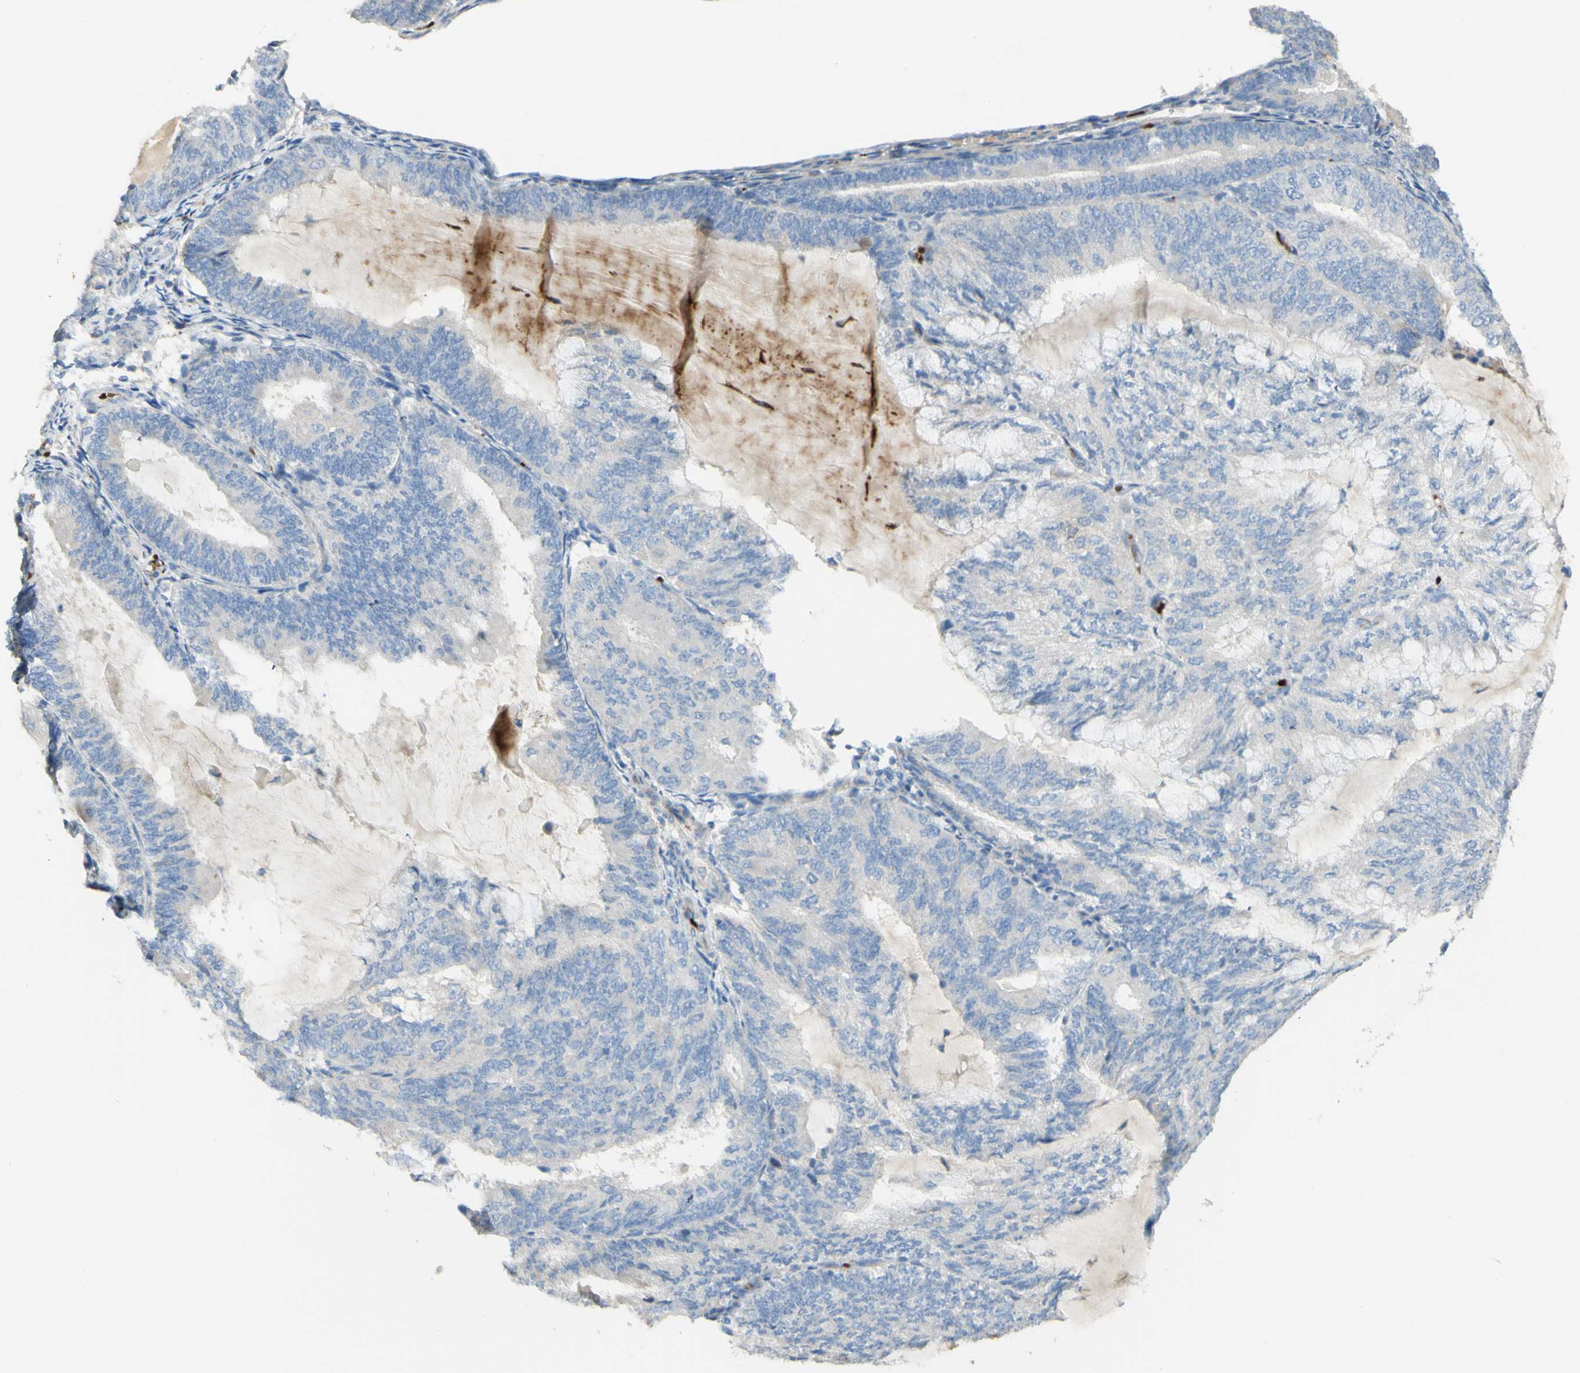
{"staining": {"intensity": "negative", "quantity": "none", "location": "none"}, "tissue": "endometrial cancer", "cell_type": "Tumor cells", "image_type": "cancer", "snomed": [{"axis": "morphology", "description": "Adenocarcinoma, NOS"}, {"axis": "topography", "description": "Endometrium"}], "caption": "Adenocarcinoma (endometrial) was stained to show a protein in brown. There is no significant staining in tumor cells.", "gene": "GAN", "patient": {"sex": "female", "age": 81}}